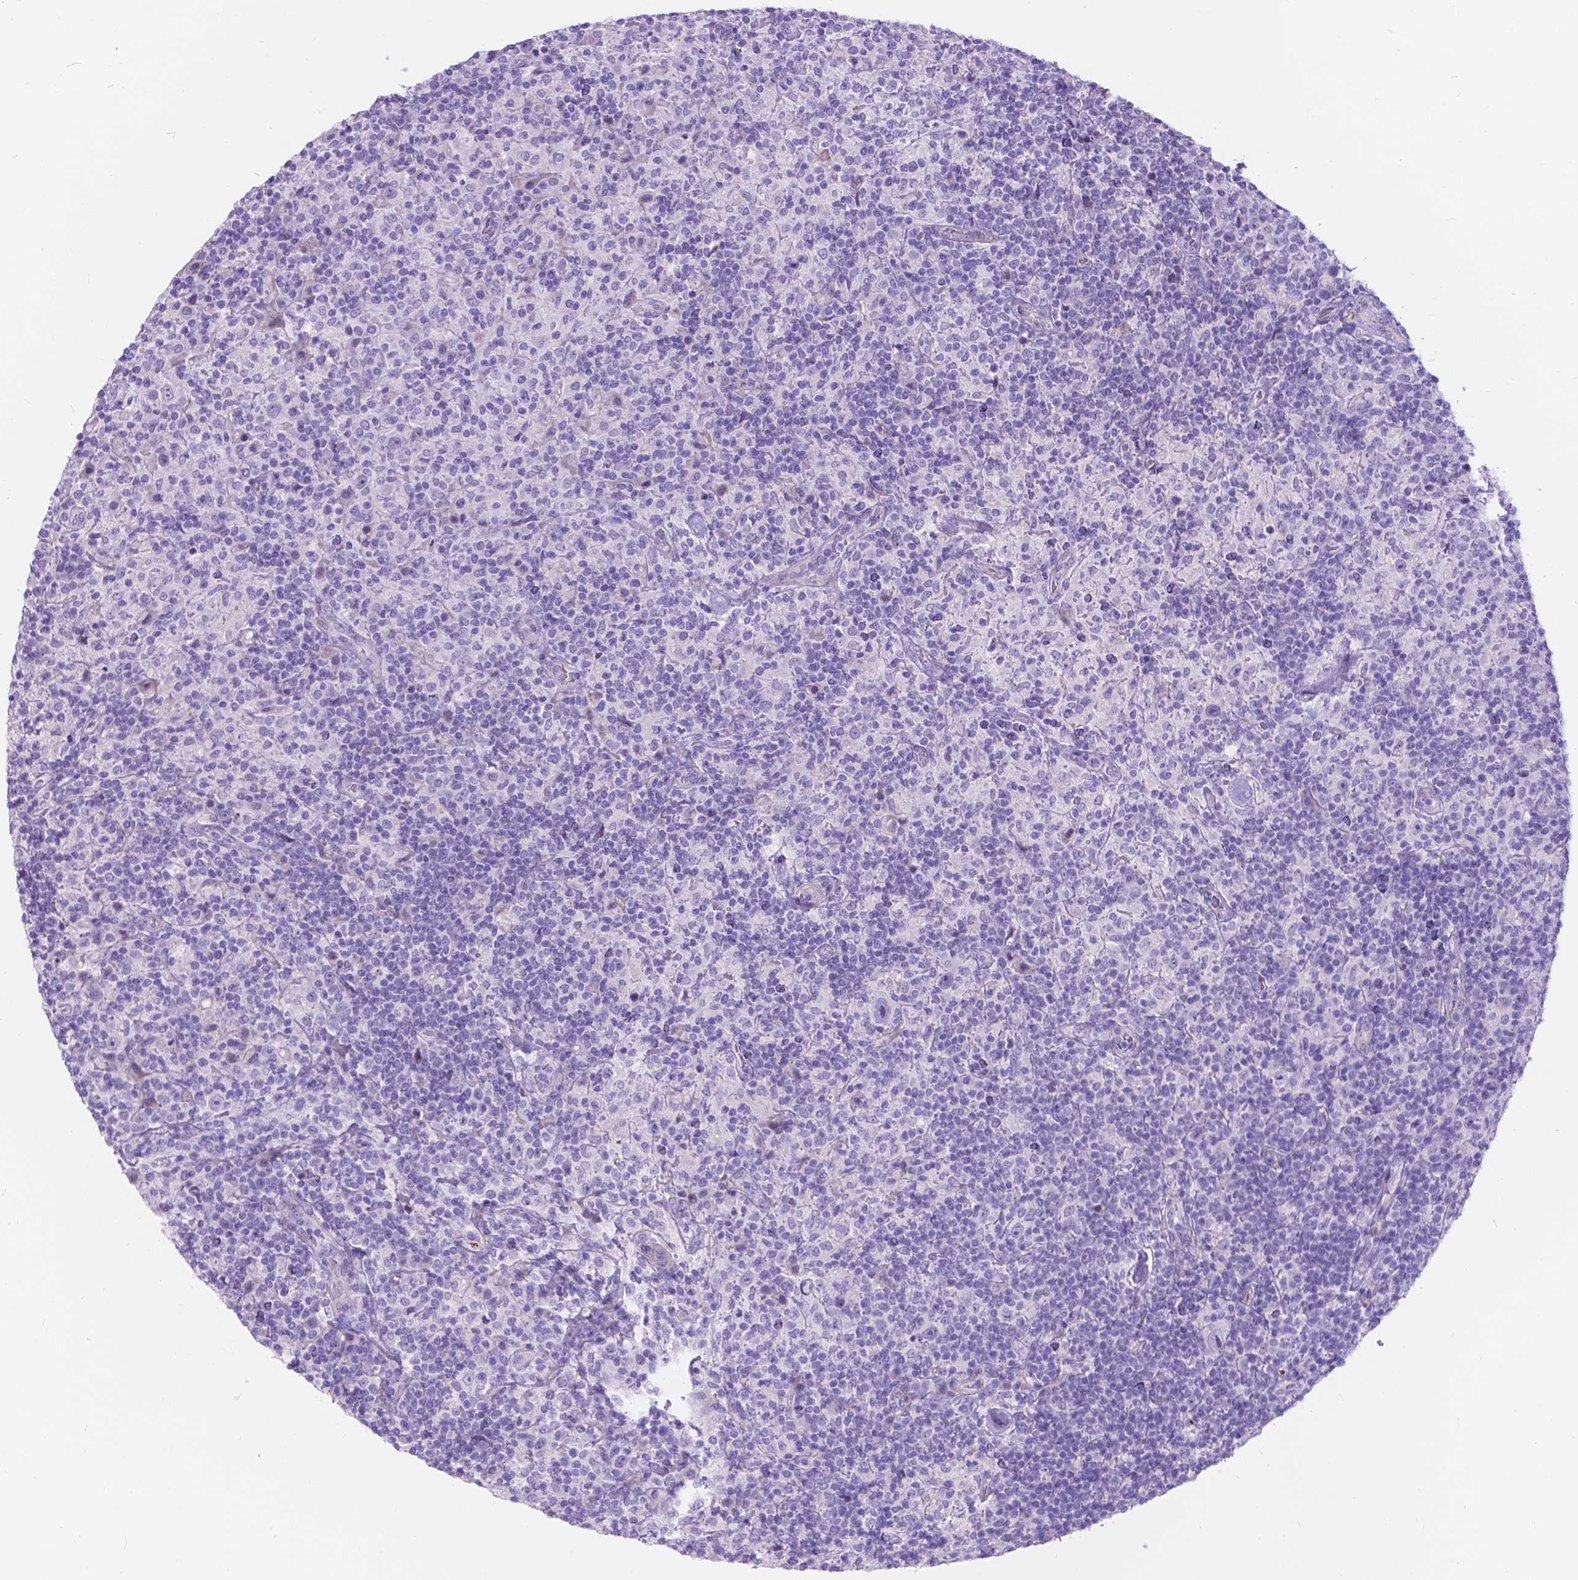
{"staining": {"intensity": "negative", "quantity": "none", "location": "none"}, "tissue": "lymphoma", "cell_type": "Tumor cells", "image_type": "cancer", "snomed": [{"axis": "morphology", "description": "Hodgkin's disease, NOS"}, {"axis": "topography", "description": "Lymph node"}], "caption": "Tumor cells show no significant positivity in lymphoma.", "gene": "KLHL10", "patient": {"sex": "male", "age": 70}}